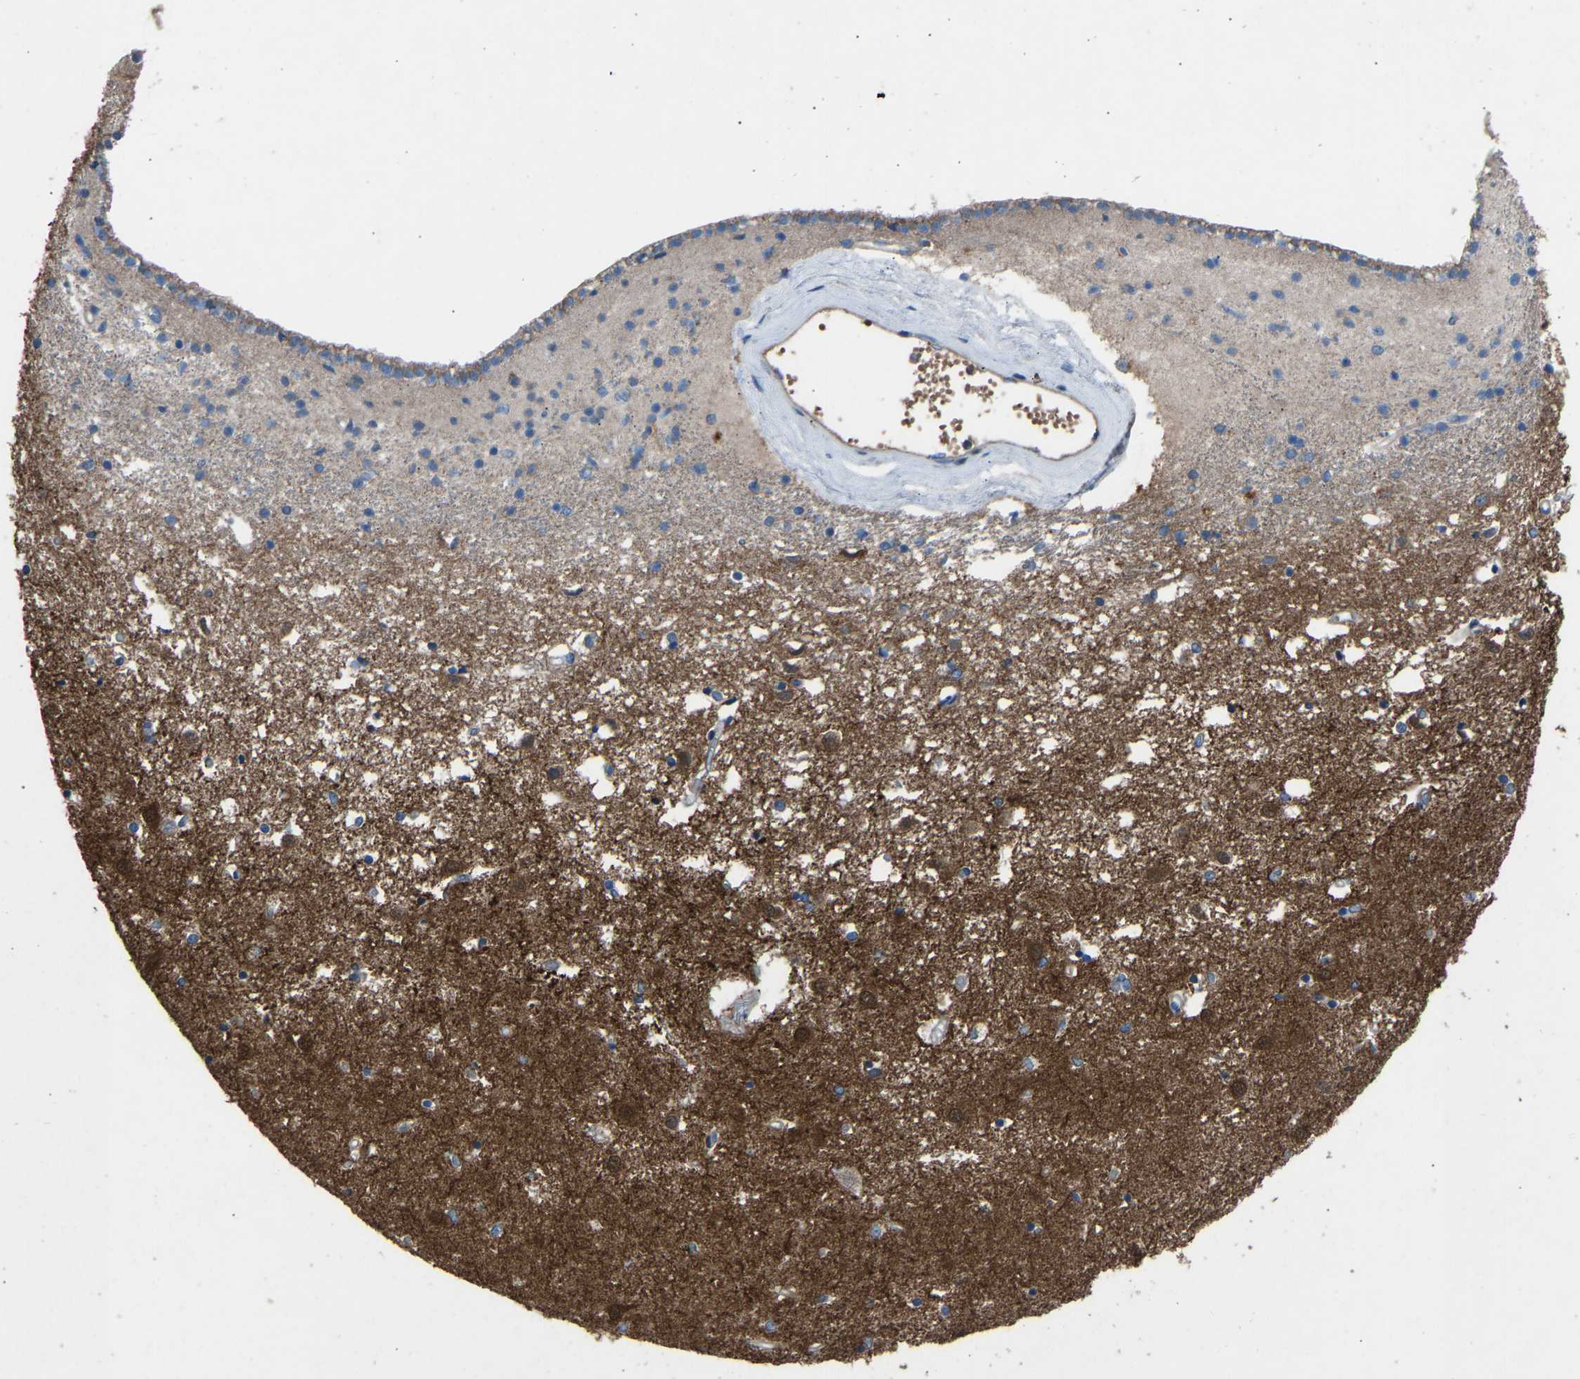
{"staining": {"intensity": "weak", "quantity": "25%-75%", "location": "cytoplasmic/membranous"}, "tissue": "caudate", "cell_type": "Glial cells", "image_type": "normal", "snomed": [{"axis": "morphology", "description": "Normal tissue, NOS"}, {"axis": "topography", "description": "Lateral ventricle wall"}], "caption": "Caudate stained for a protein (brown) exhibits weak cytoplasmic/membranous positive expression in approximately 25%-75% of glial cells.", "gene": "GRK6", "patient": {"sex": "male", "age": 45}}